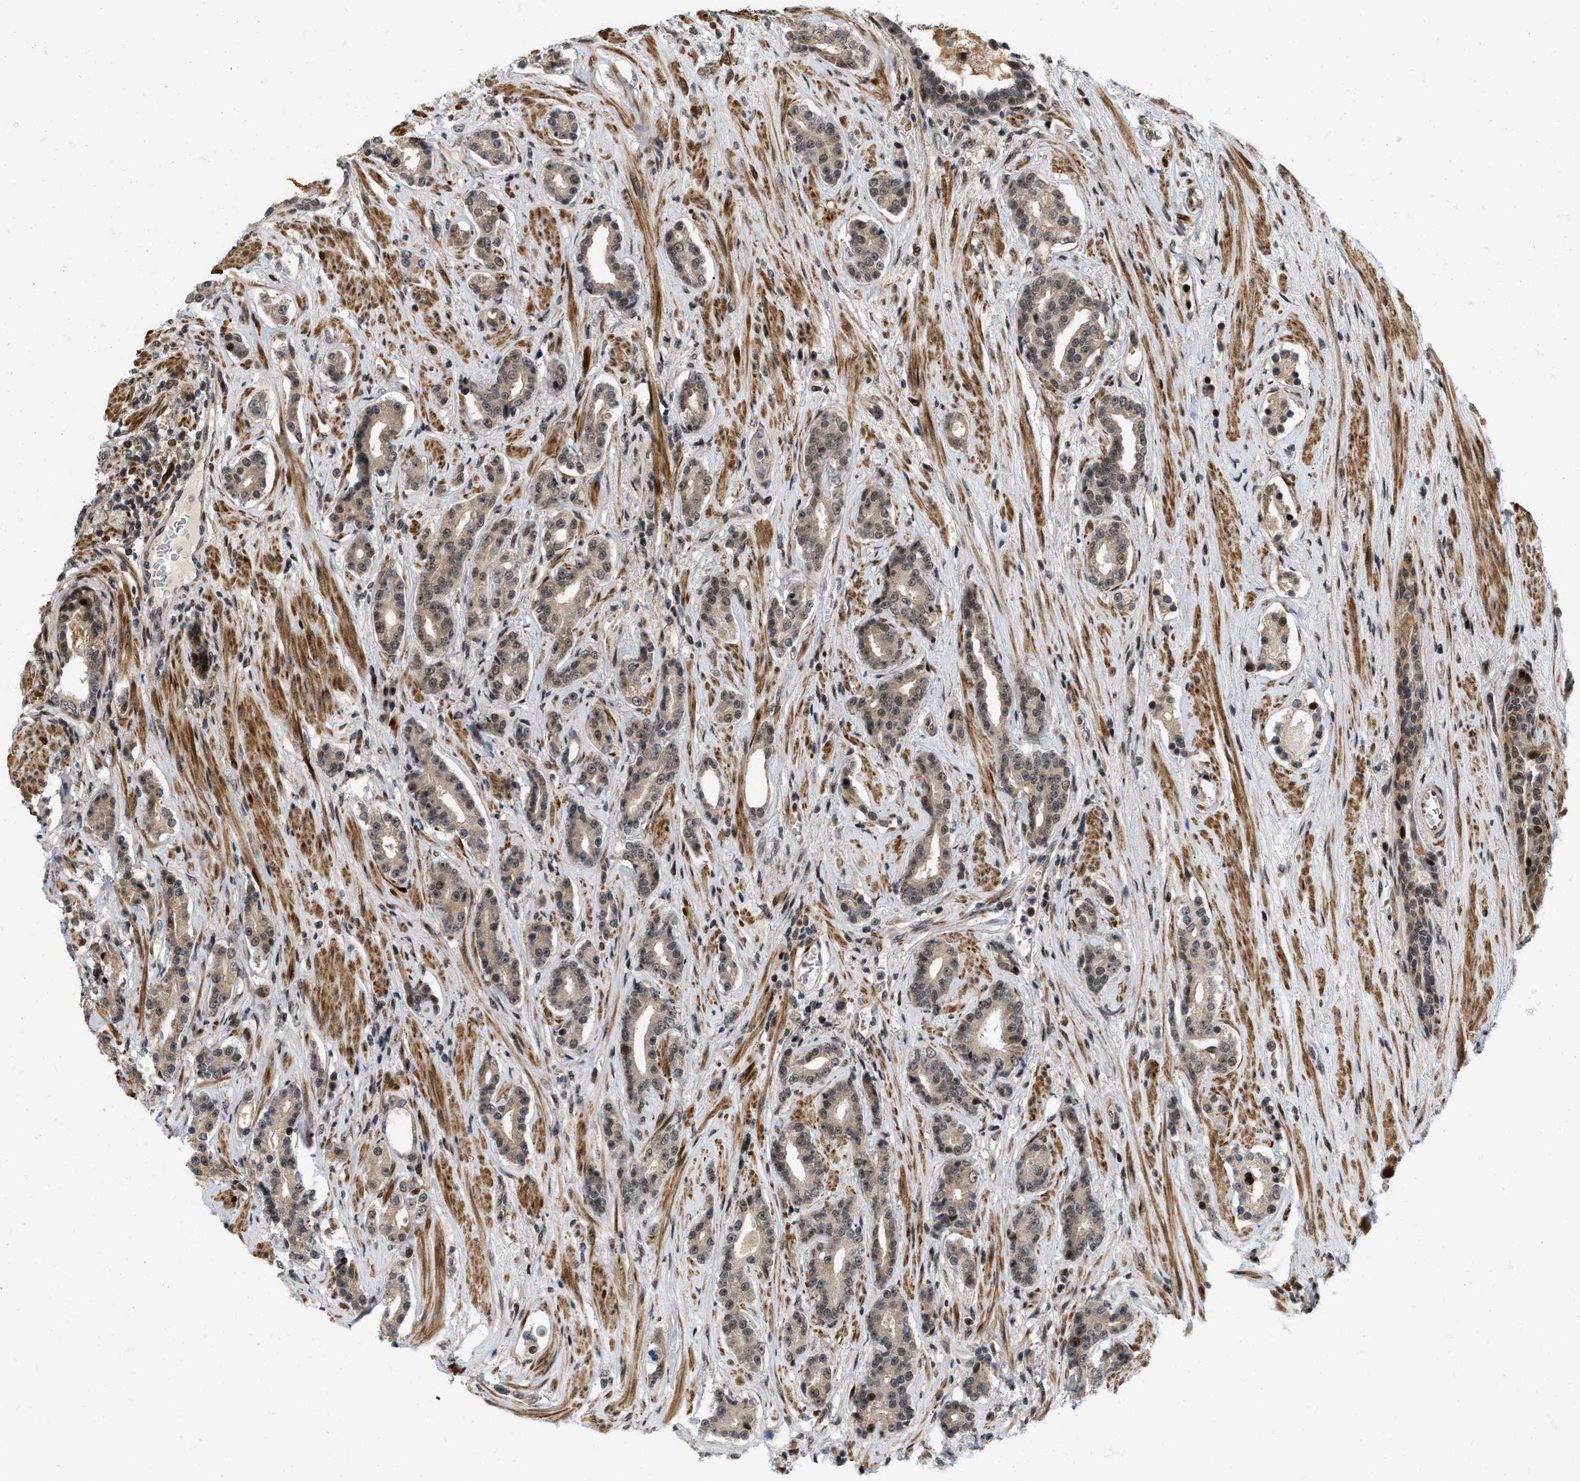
{"staining": {"intensity": "moderate", "quantity": ">75%", "location": "nuclear"}, "tissue": "prostate cancer", "cell_type": "Tumor cells", "image_type": "cancer", "snomed": [{"axis": "morphology", "description": "Adenocarcinoma, High grade"}, {"axis": "topography", "description": "Prostate"}], "caption": "Moderate nuclear protein expression is seen in about >75% of tumor cells in prostate adenocarcinoma (high-grade).", "gene": "ANKRD11", "patient": {"sex": "male", "age": 71}}